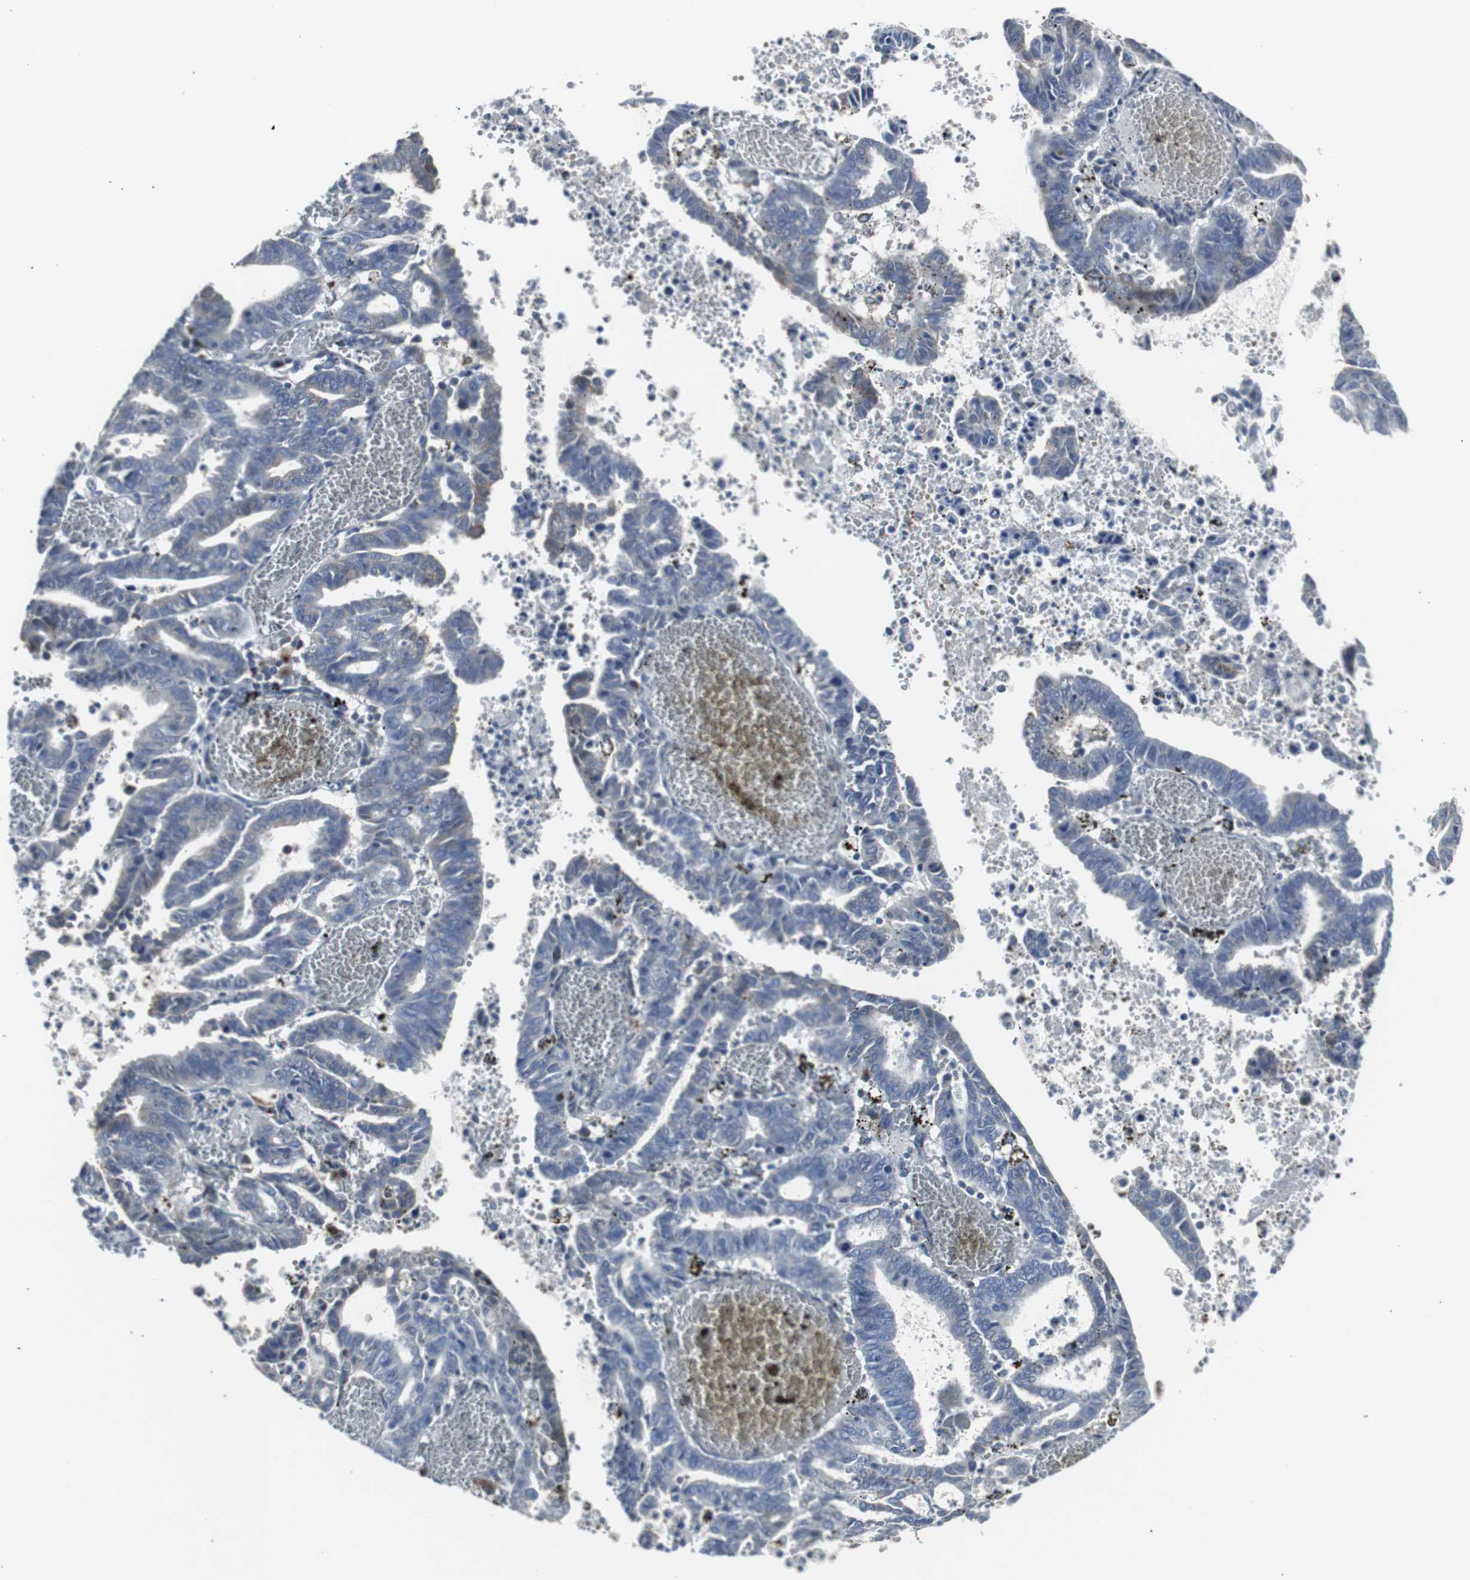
{"staining": {"intensity": "weak", "quantity": "<25%", "location": "cytoplasmic/membranous"}, "tissue": "endometrial cancer", "cell_type": "Tumor cells", "image_type": "cancer", "snomed": [{"axis": "morphology", "description": "Adenocarcinoma, NOS"}, {"axis": "topography", "description": "Uterus"}], "caption": "DAB immunohistochemical staining of adenocarcinoma (endometrial) shows no significant positivity in tumor cells.", "gene": "SOX30", "patient": {"sex": "female", "age": 83}}